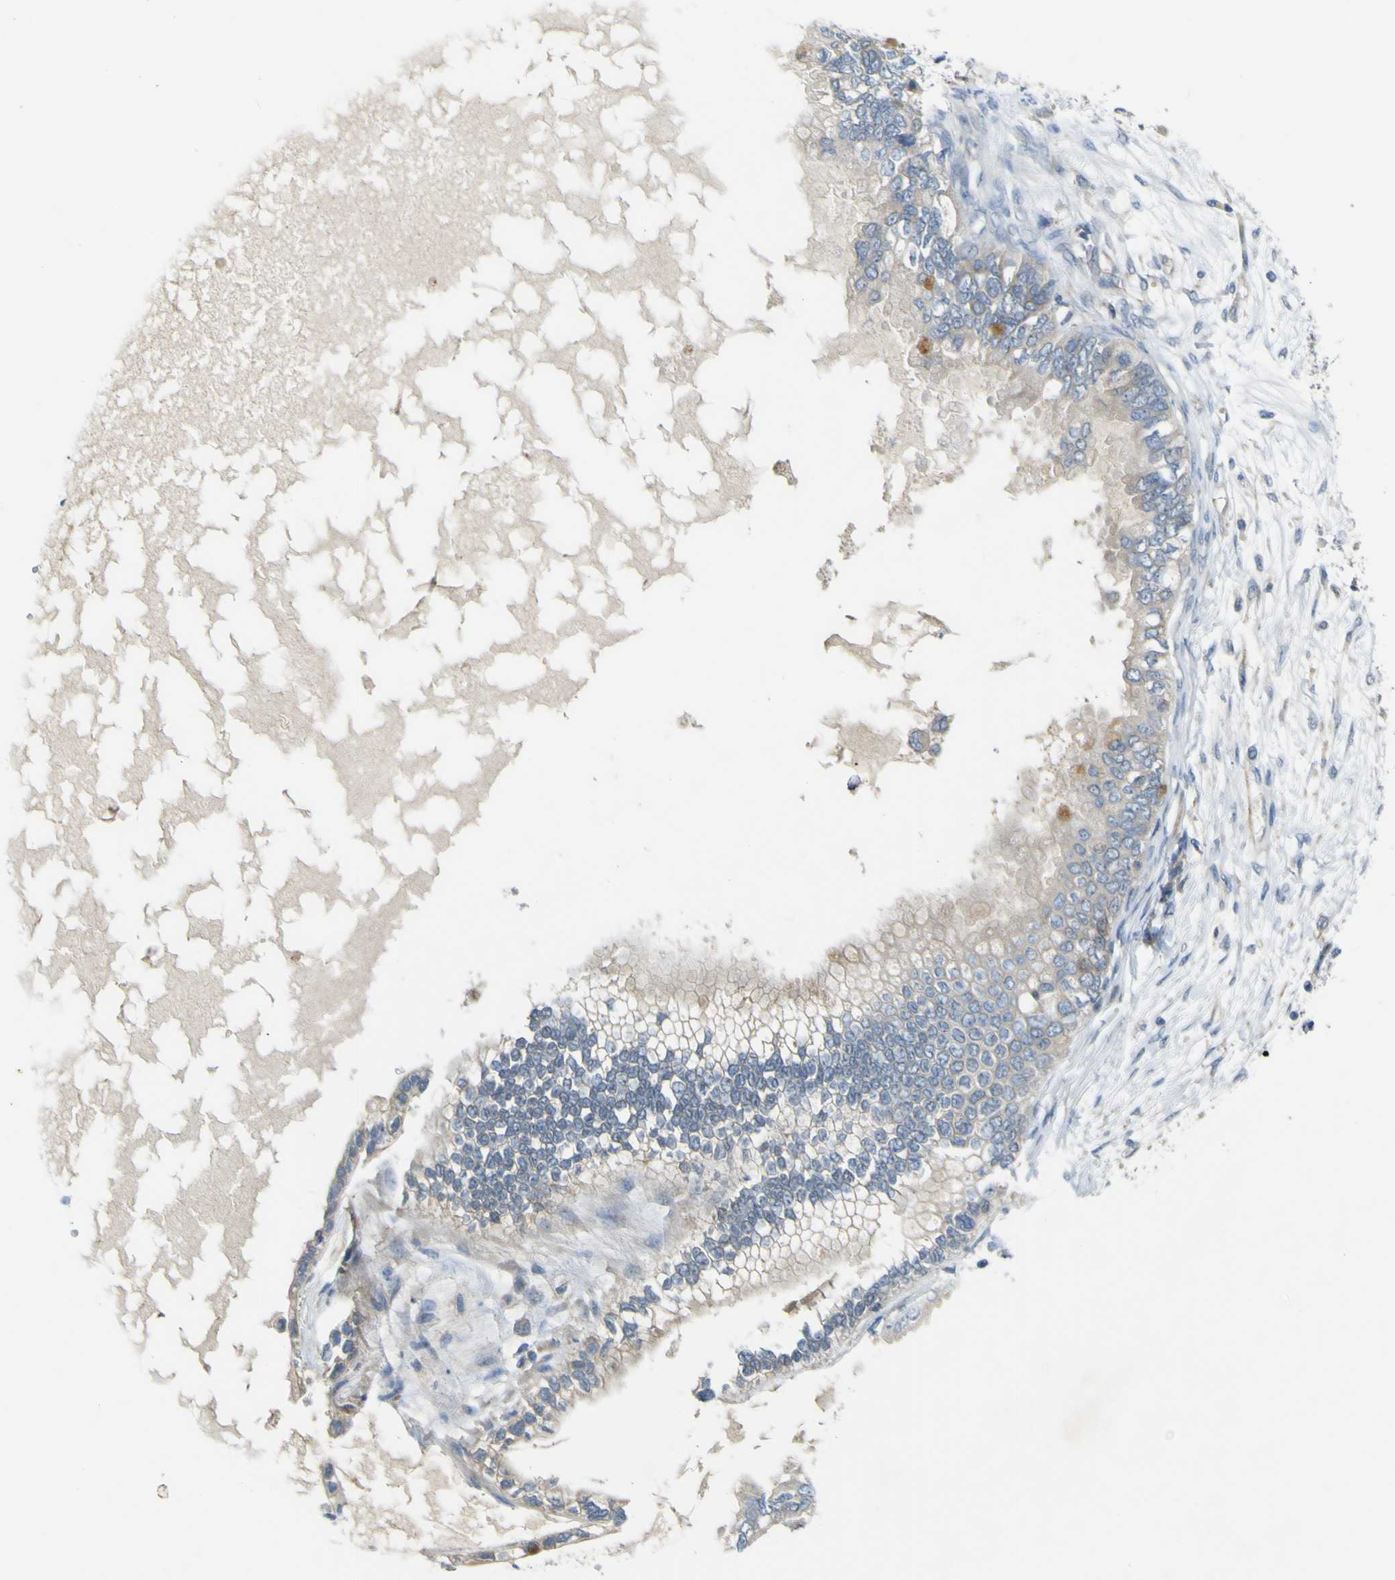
{"staining": {"intensity": "strong", "quantity": "<25%", "location": "cytoplasmic/membranous"}, "tissue": "ovarian cancer", "cell_type": "Tumor cells", "image_type": "cancer", "snomed": [{"axis": "morphology", "description": "Cystadenocarcinoma, mucinous, NOS"}, {"axis": "topography", "description": "Ovary"}], "caption": "Strong cytoplasmic/membranous protein expression is seen in about <25% of tumor cells in ovarian cancer (mucinous cystadenocarcinoma).", "gene": "LDLR", "patient": {"sex": "female", "age": 80}}